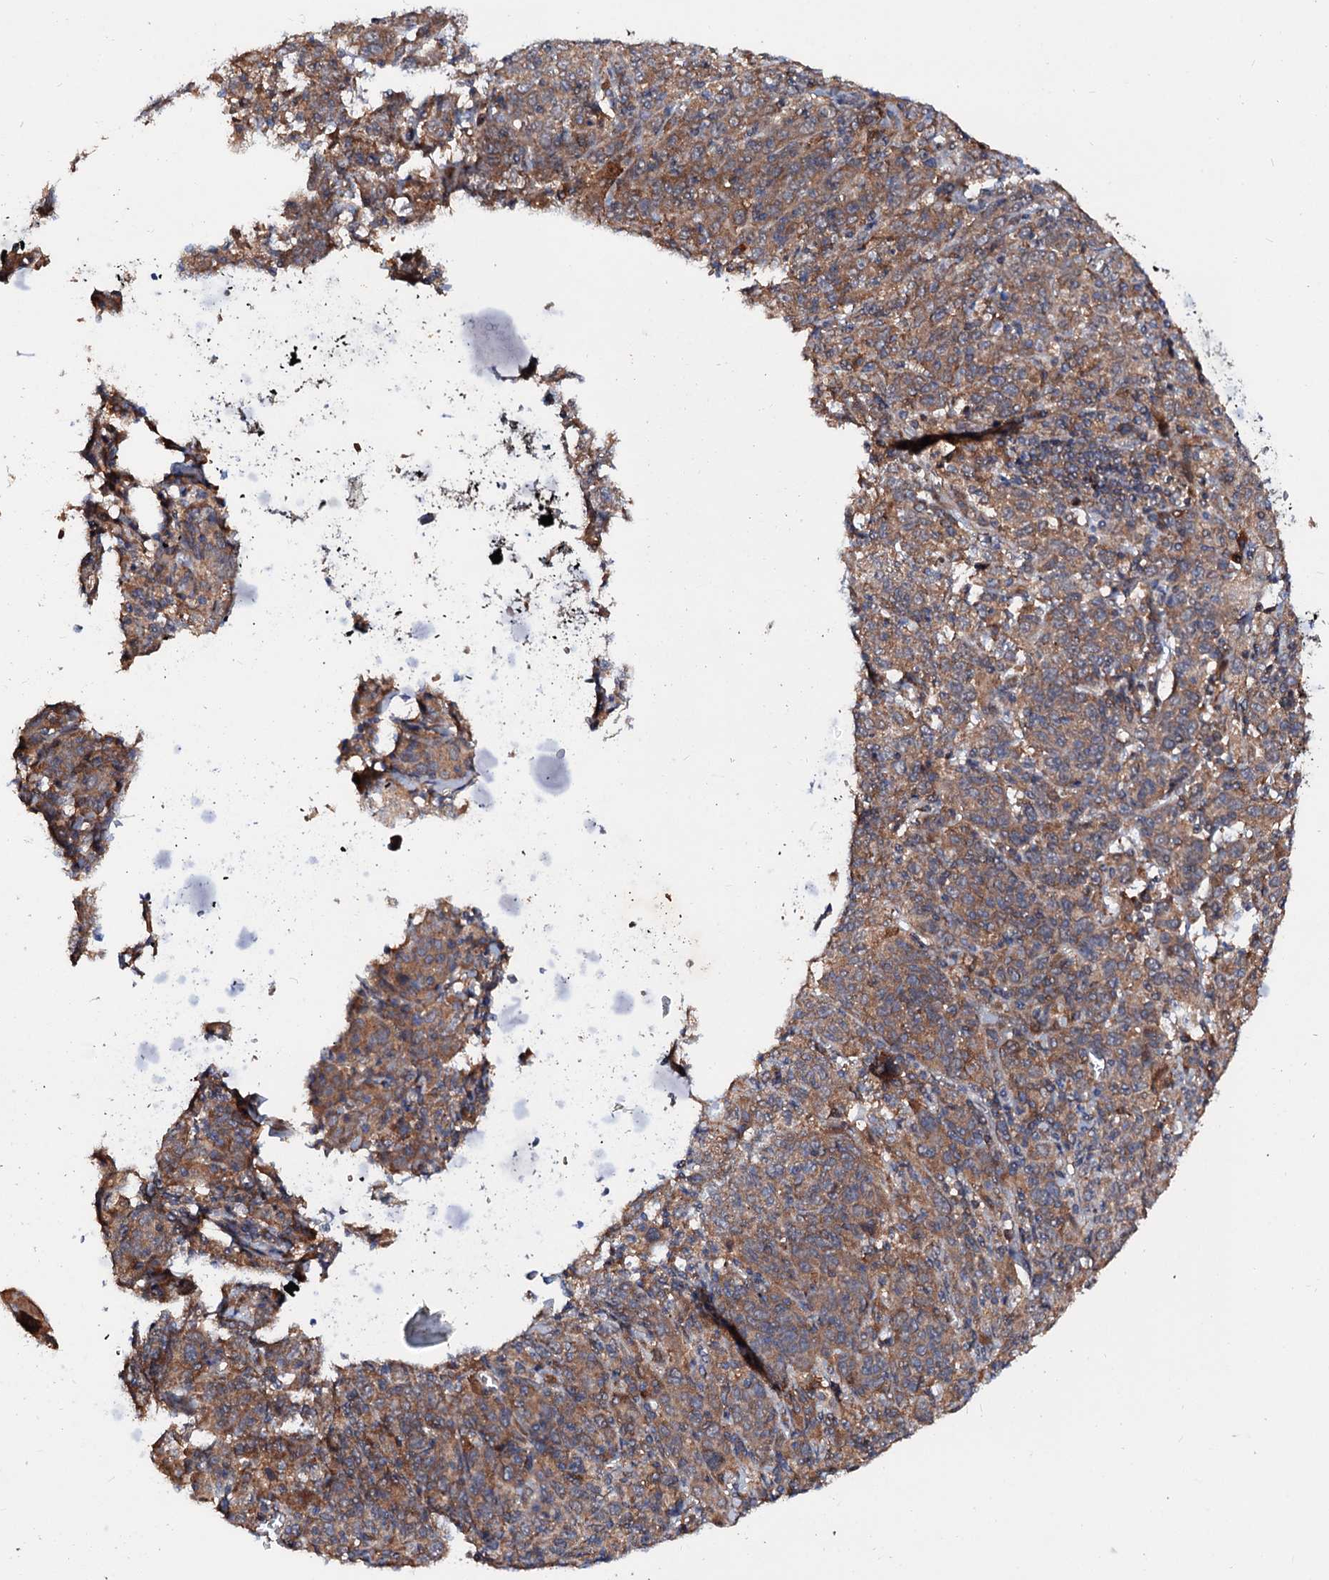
{"staining": {"intensity": "moderate", "quantity": ">75%", "location": "cytoplasmic/membranous"}, "tissue": "cervical cancer", "cell_type": "Tumor cells", "image_type": "cancer", "snomed": [{"axis": "morphology", "description": "Squamous cell carcinoma, NOS"}, {"axis": "topography", "description": "Cervix"}], "caption": "A histopathology image of human cervical squamous cell carcinoma stained for a protein reveals moderate cytoplasmic/membranous brown staining in tumor cells.", "gene": "EXTL1", "patient": {"sex": "female", "age": 67}}